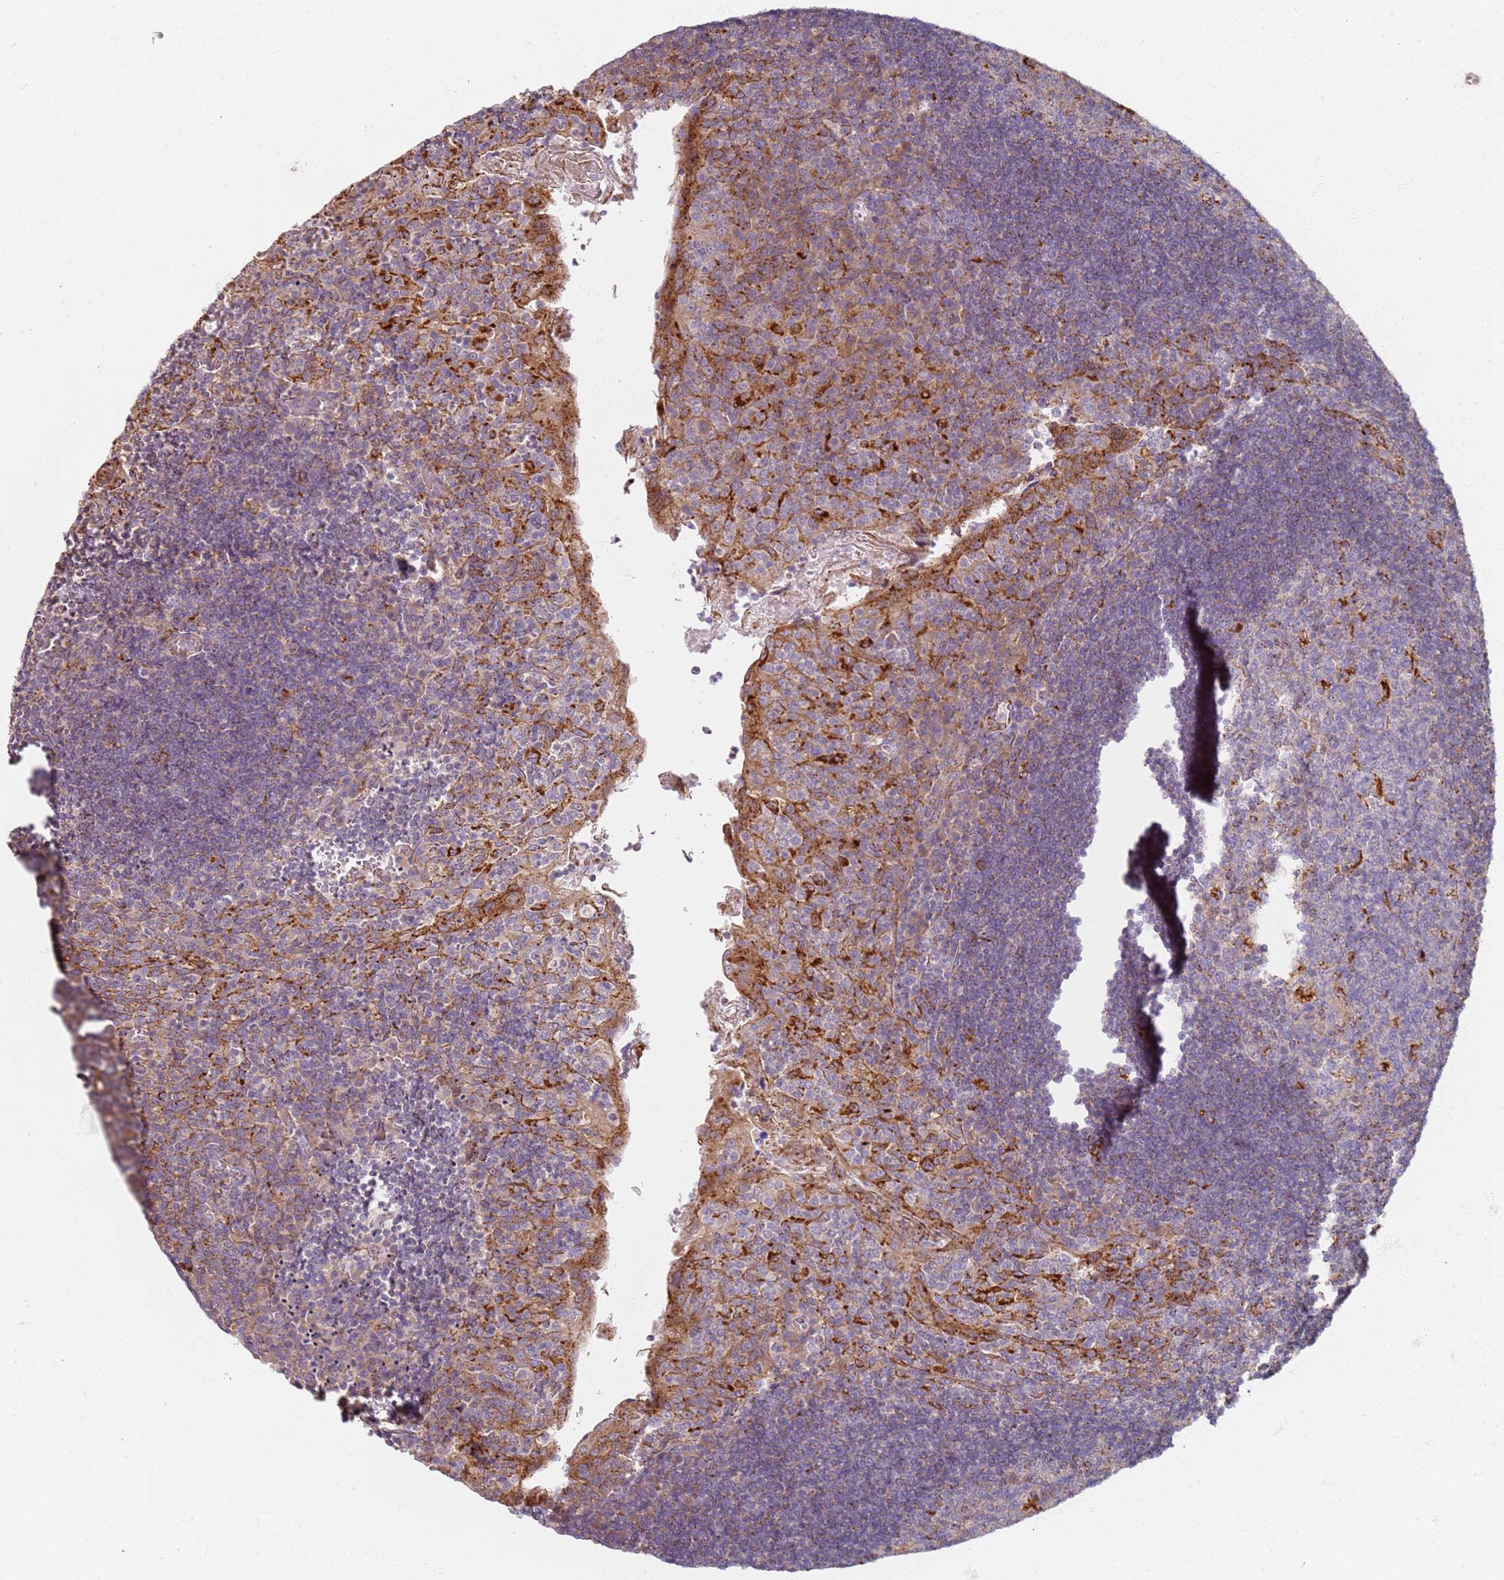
{"staining": {"intensity": "moderate", "quantity": "<25%", "location": "cytoplasmic/membranous"}, "tissue": "tonsil", "cell_type": "Germinal center cells", "image_type": "normal", "snomed": [{"axis": "morphology", "description": "Normal tissue, NOS"}, {"axis": "topography", "description": "Tonsil"}], "caption": "Moderate cytoplasmic/membranous positivity is seen in about <25% of germinal center cells in unremarkable tonsil.", "gene": "PROKR2", "patient": {"sex": "male", "age": 17}}